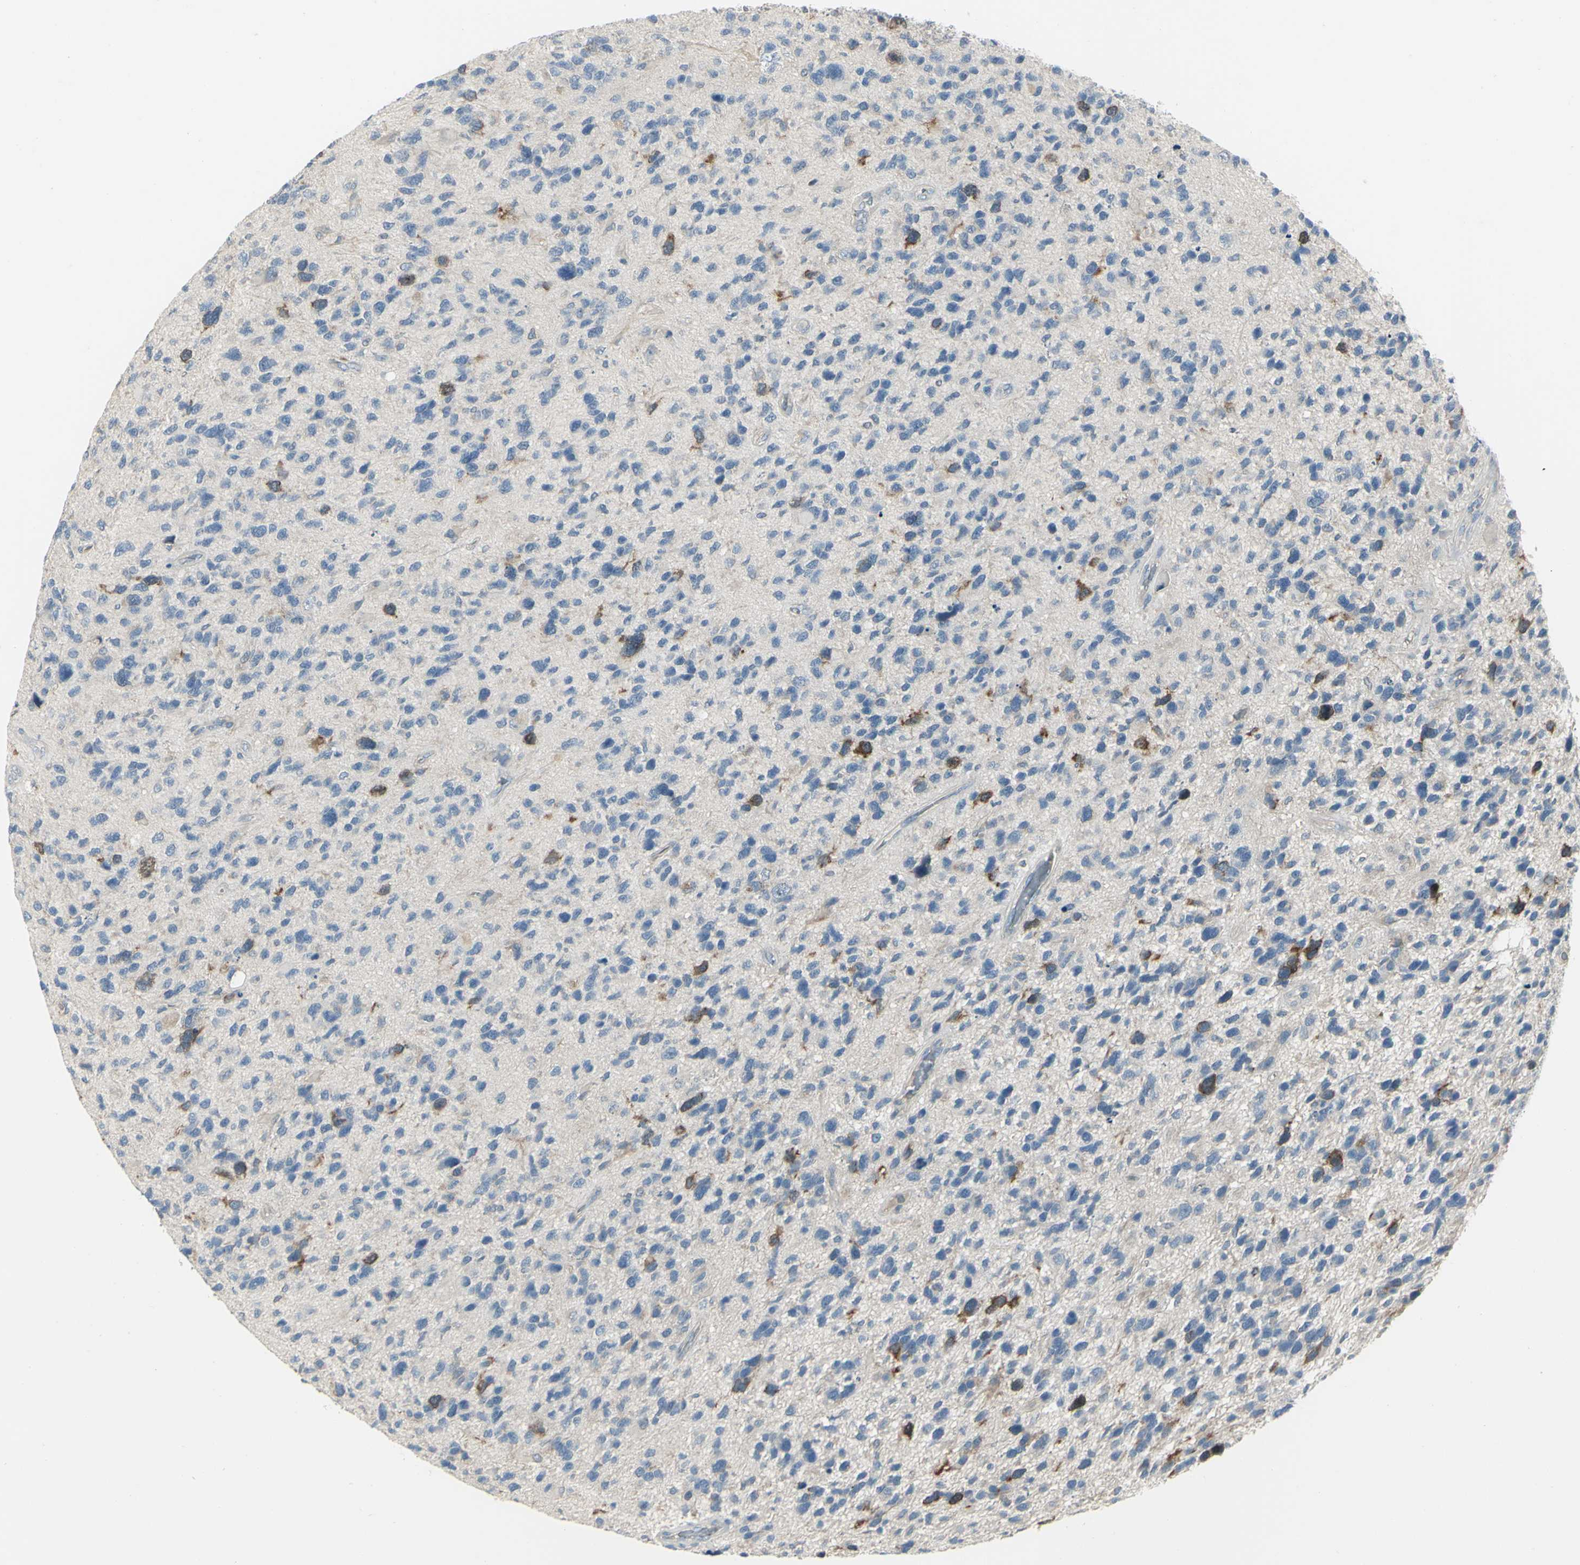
{"staining": {"intensity": "moderate", "quantity": "<25%", "location": "cytoplasmic/membranous"}, "tissue": "glioma", "cell_type": "Tumor cells", "image_type": "cancer", "snomed": [{"axis": "morphology", "description": "Glioma, malignant, High grade"}, {"axis": "topography", "description": "Brain"}], "caption": "High-magnification brightfield microscopy of glioma stained with DAB (brown) and counterstained with hematoxylin (blue). tumor cells exhibit moderate cytoplasmic/membranous positivity is identified in approximately<25% of cells.", "gene": "CCNB2", "patient": {"sex": "female", "age": 58}}